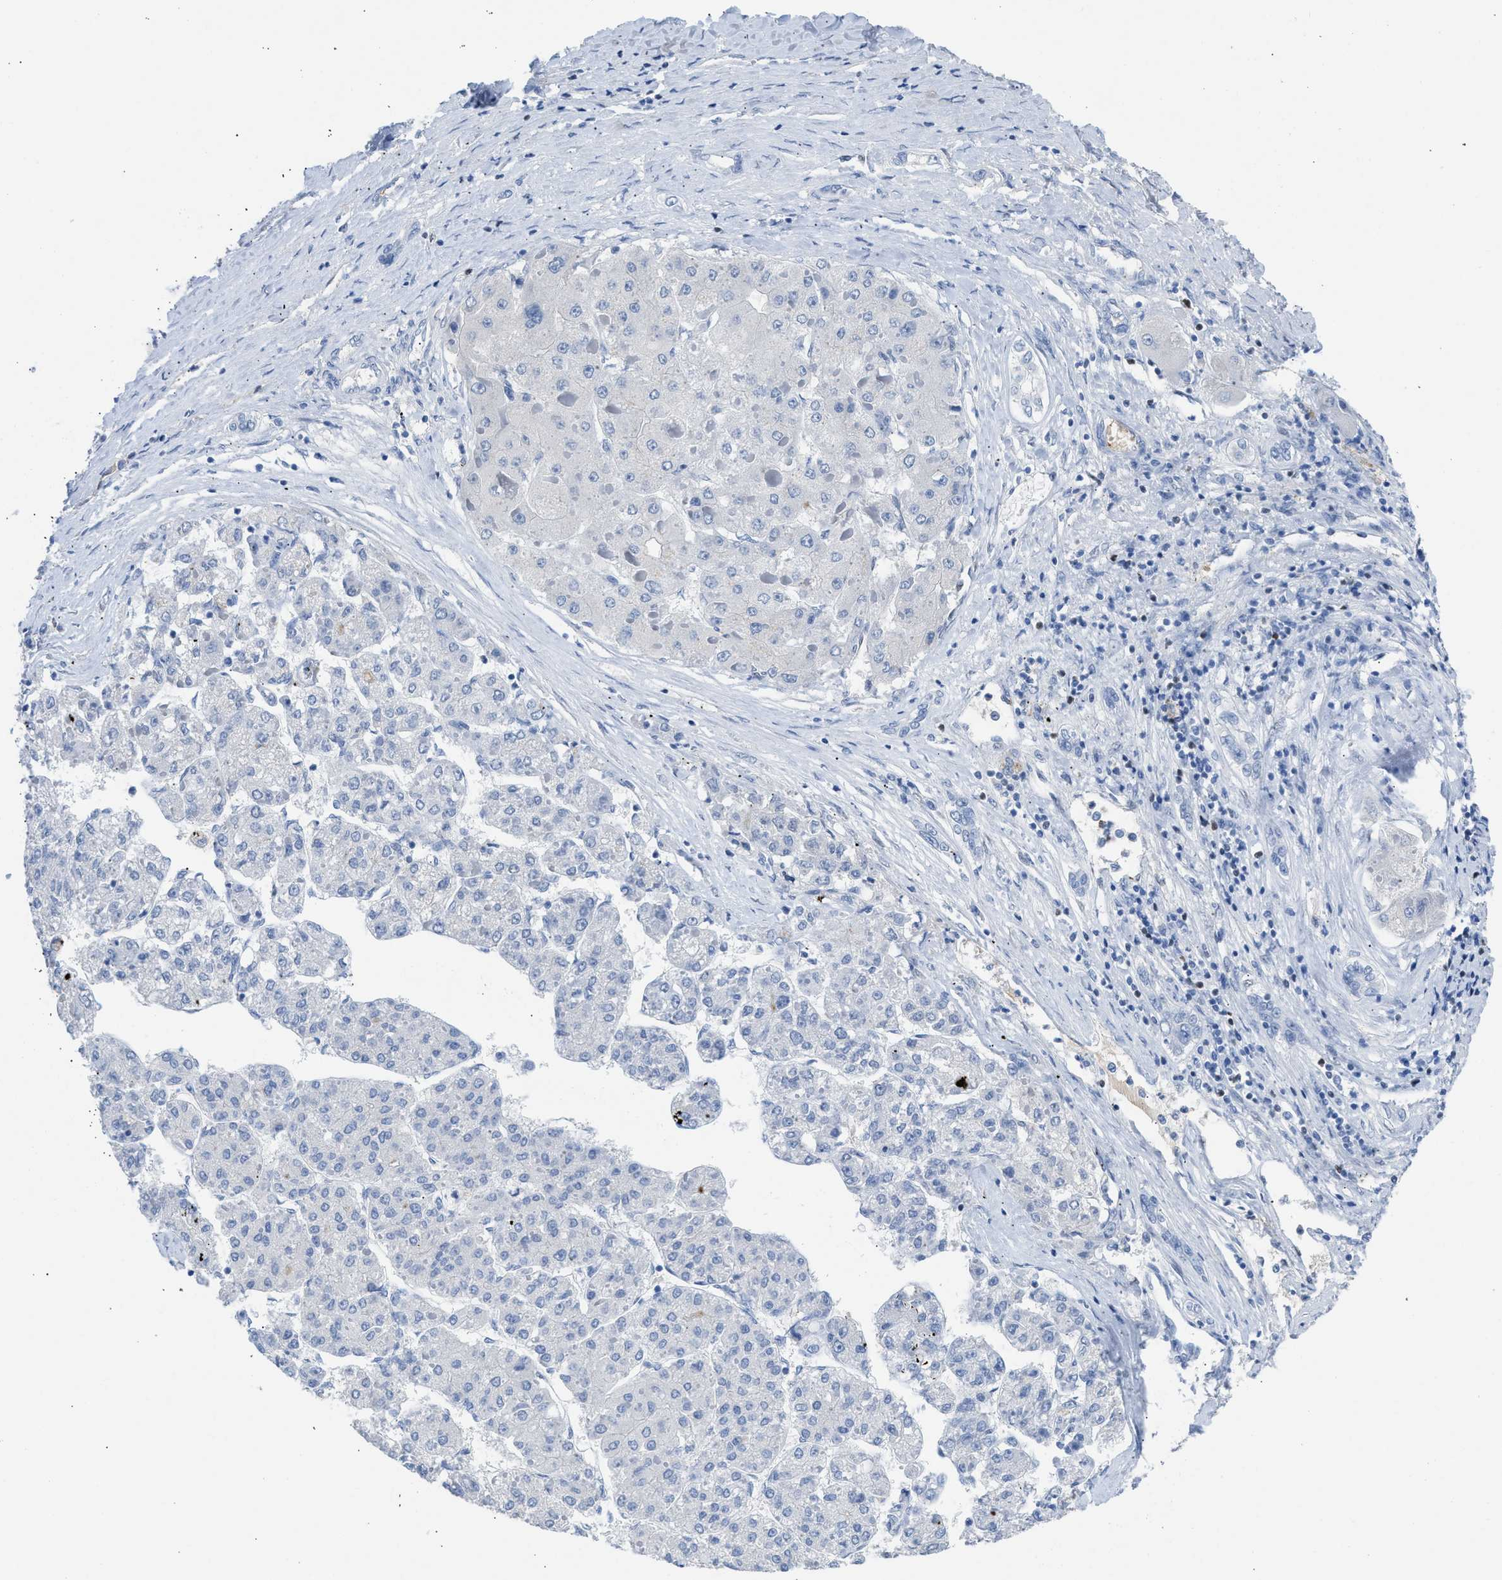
{"staining": {"intensity": "negative", "quantity": "none", "location": "none"}, "tissue": "liver cancer", "cell_type": "Tumor cells", "image_type": "cancer", "snomed": [{"axis": "morphology", "description": "Carcinoma, Hepatocellular, NOS"}, {"axis": "topography", "description": "Liver"}], "caption": "Tumor cells are negative for protein expression in human liver cancer (hepatocellular carcinoma).", "gene": "LEF1", "patient": {"sex": "female", "age": 73}}